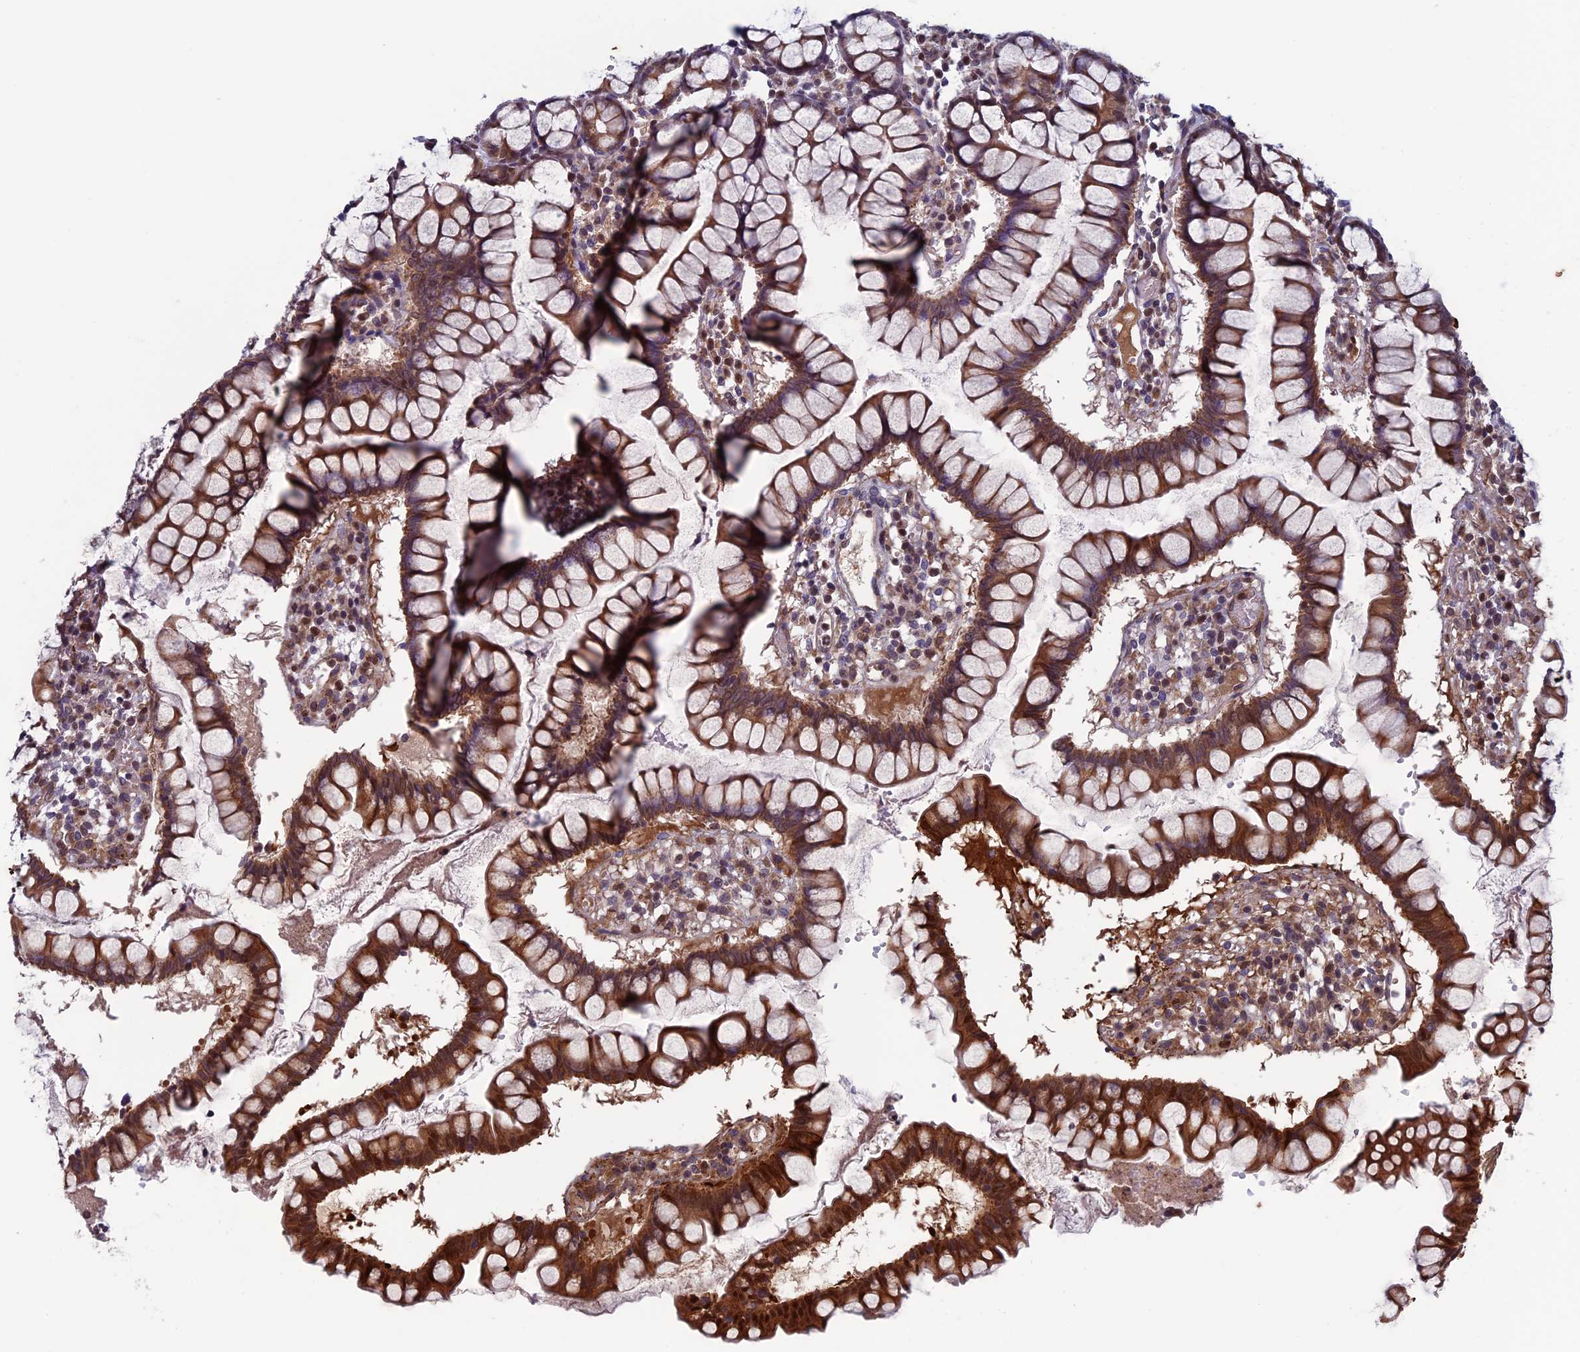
{"staining": {"intensity": "moderate", "quantity": ">75%", "location": "cytoplasmic/membranous"}, "tissue": "colon", "cell_type": "Endothelial cells", "image_type": "normal", "snomed": [{"axis": "morphology", "description": "Normal tissue, NOS"}, {"axis": "morphology", "description": "Adenocarcinoma, NOS"}, {"axis": "topography", "description": "Colon"}], "caption": "Colon stained with immunohistochemistry demonstrates moderate cytoplasmic/membranous staining in about >75% of endothelial cells.", "gene": "FADS1", "patient": {"sex": "female", "age": 55}}